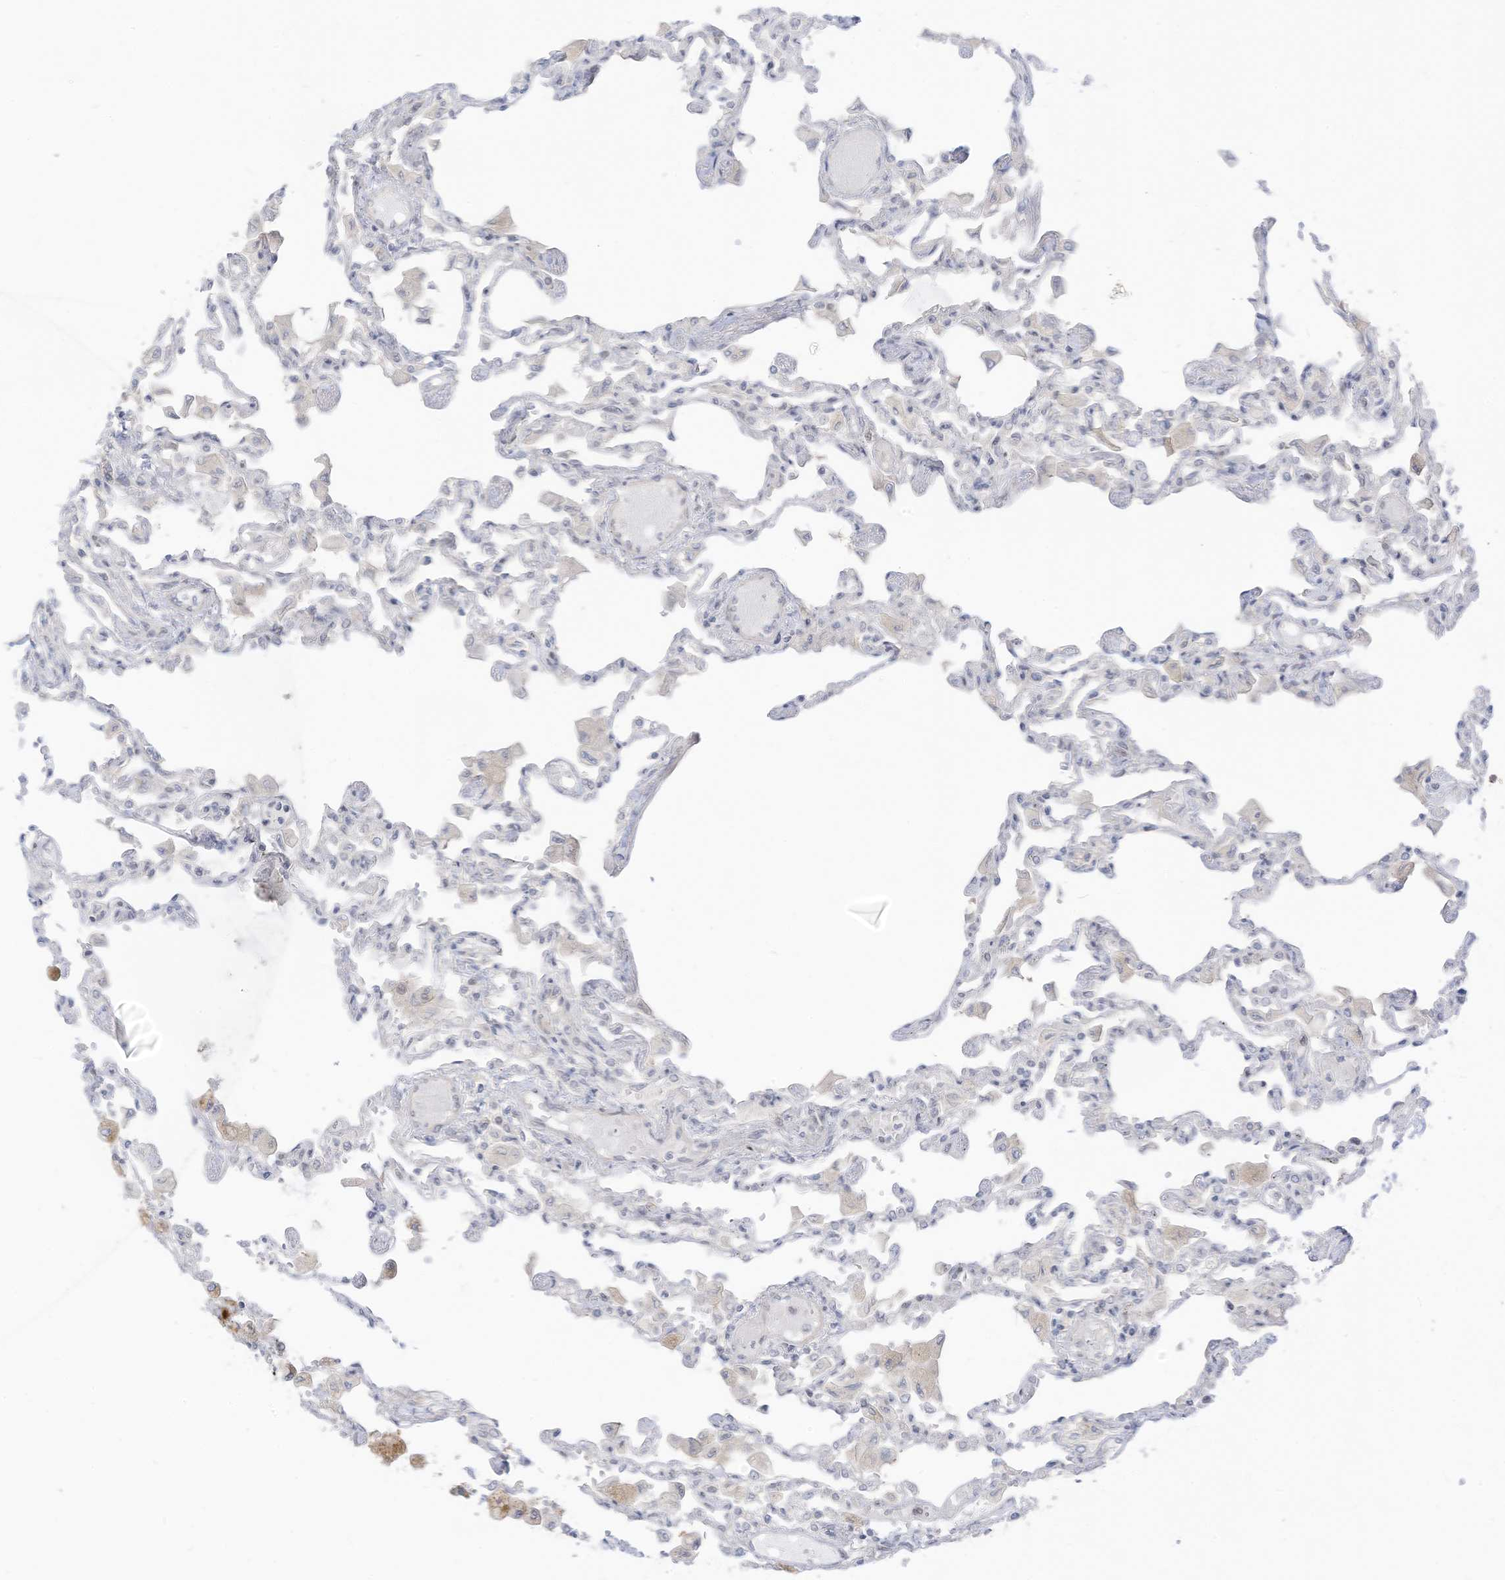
{"staining": {"intensity": "negative", "quantity": "none", "location": "none"}, "tissue": "lung", "cell_type": "Alveolar cells", "image_type": "normal", "snomed": [{"axis": "morphology", "description": "Normal tissue, NOS"}, {"axis": "topography", "description": "Bronchus"}, {"axis": "topography", "description": "Lung"}], "caption": "Protein analysis of unremarkable lung shows no significant staining in alveolar cells. (DAB (3,3'-diaminobenzidine) immunohistochemistry (IHC), high magnification).", "gene": "ASPRV1", "patient": {"sex": "female", "age": 49}}